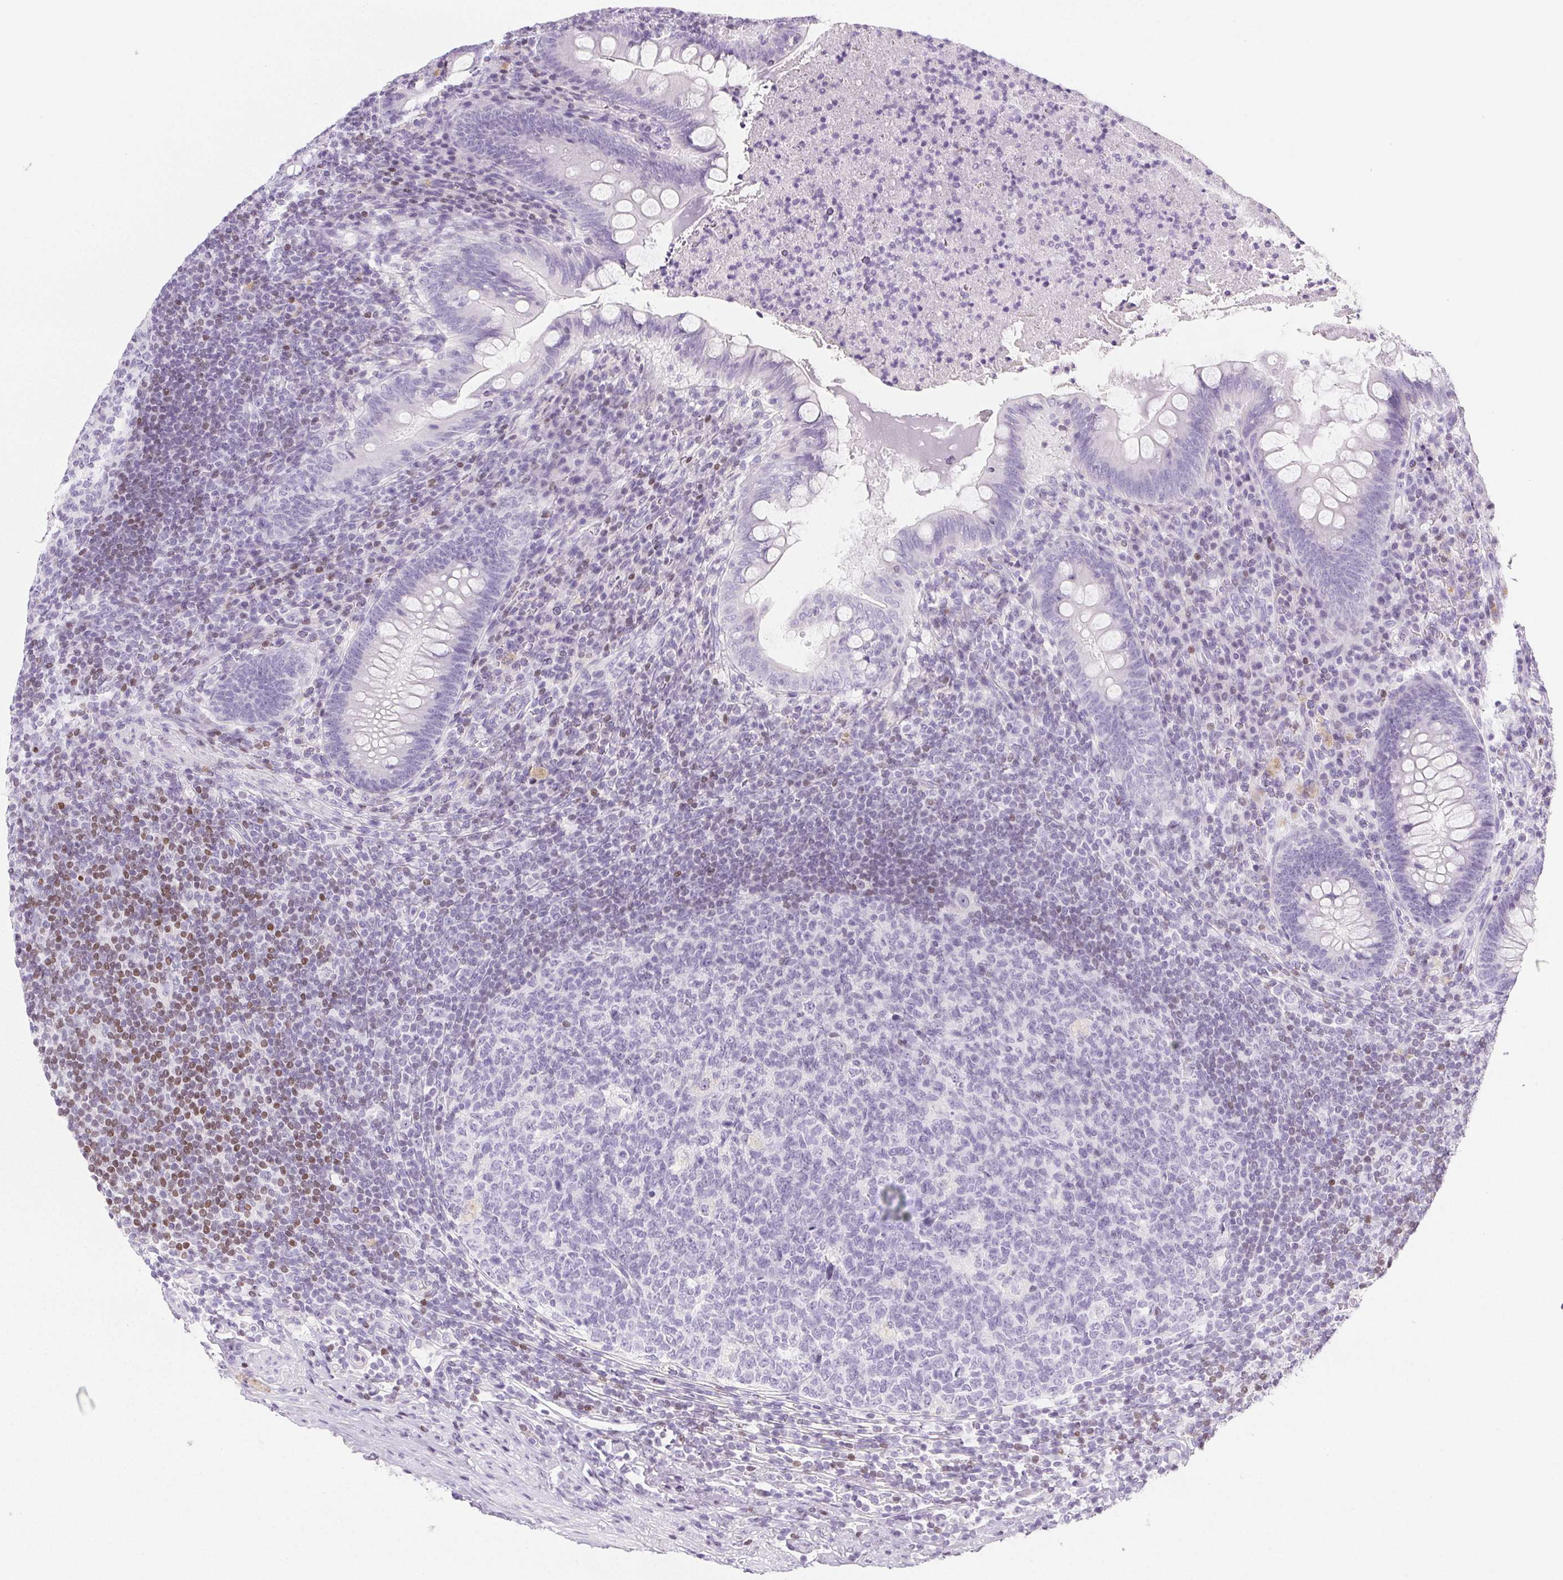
{"staining": {"intensity": "negative", "quantity": "none", "location": "none"}, "tissue": "appendix", "cell_type": "Glandular cells", "image_type": "normal", "snomed": [{"axis": "morphology", "description": "Normal tissue, NOS"}, {"axis": "topography", "description": "Appendix"}], "caption": "Human appendix stained for a protein using immunohistochemistry exhibits no positivity in glandular cells.", "gene": "BEND2", "patient": {"sex": "male", "age": 47}}